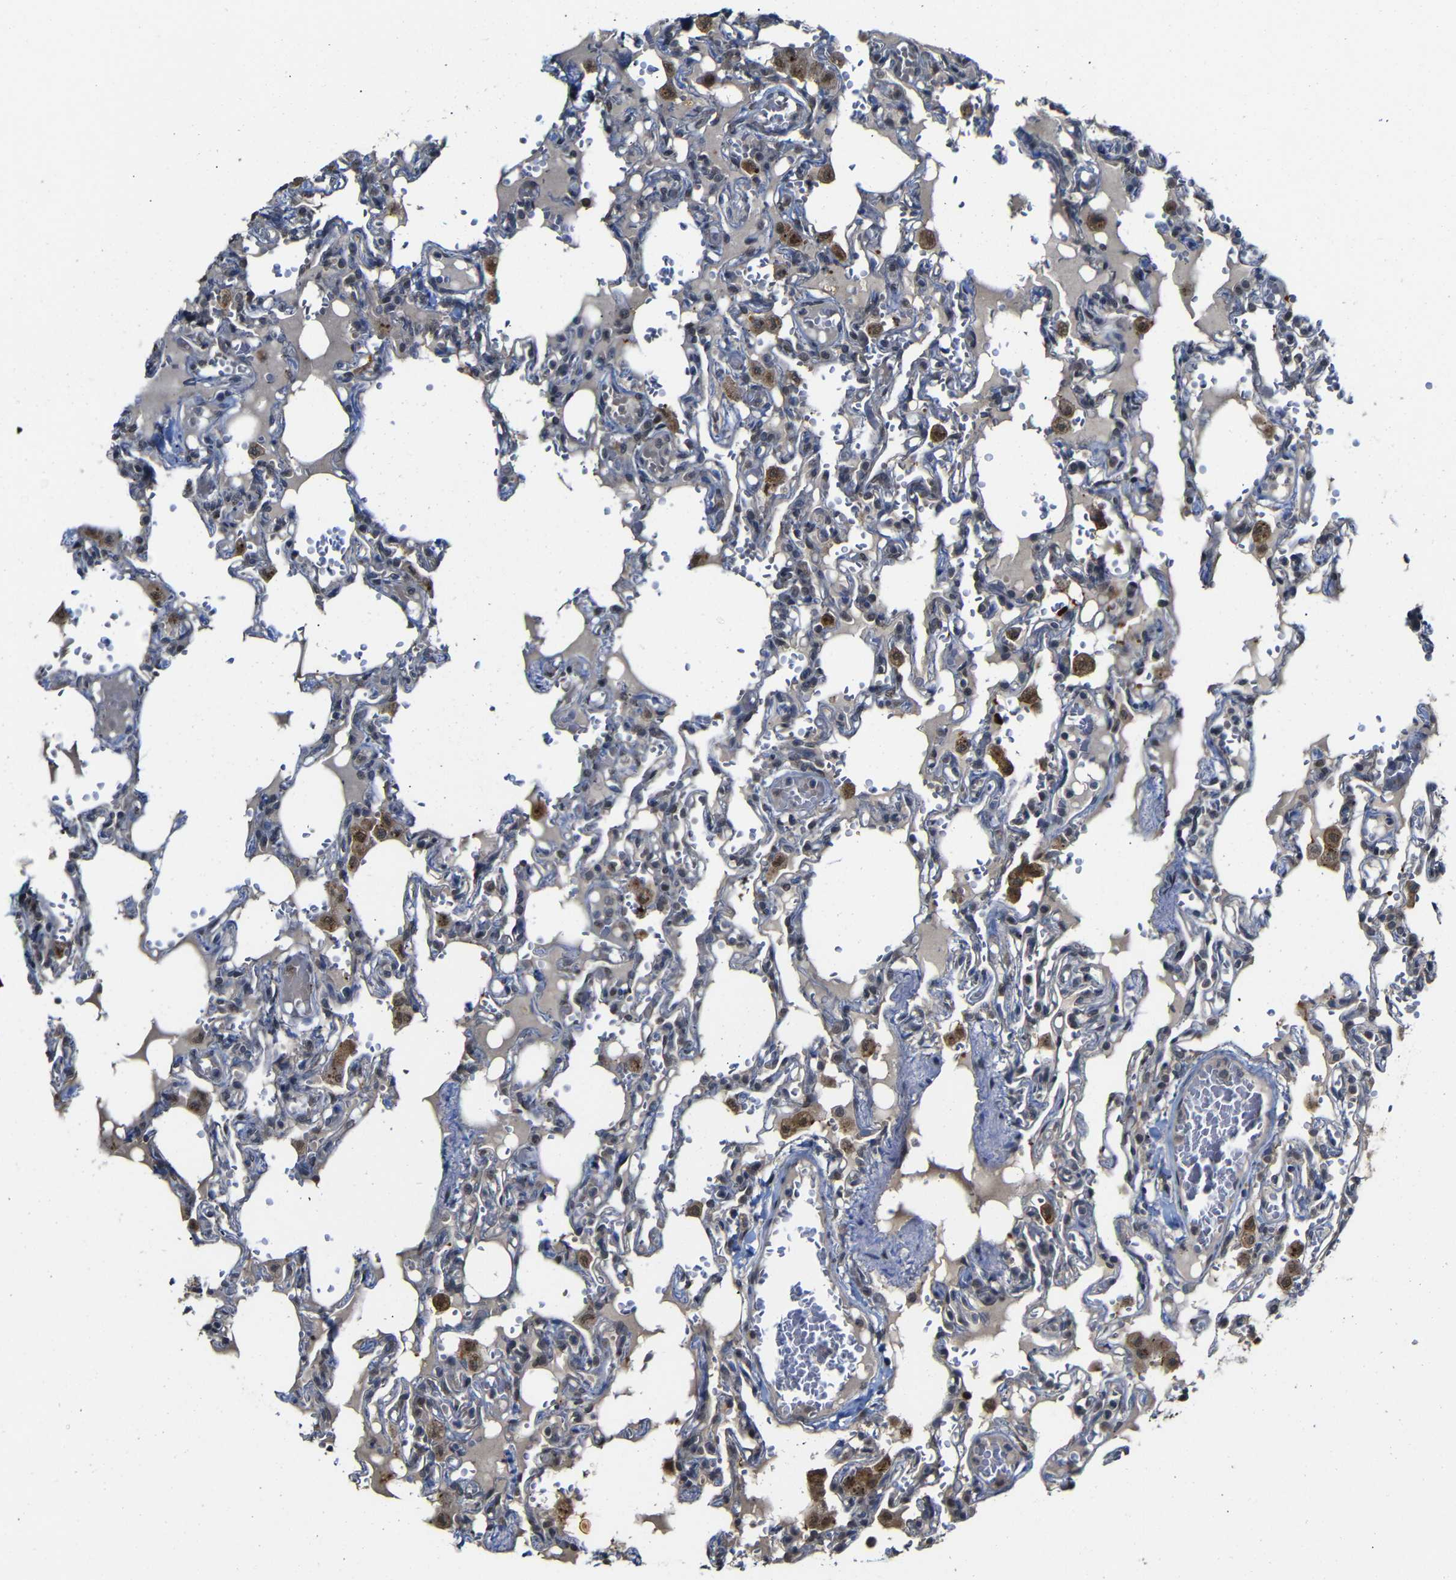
{"staining": {"intensity": "negative", "quantity": "none", "location": "none"}, "tissue": "lung", "cell_type": "Alveolar cells", "image_type": "normal", "snomed": [{"axis": "morphology", "description": "Normal tissue, NOS"}, {"axis": "topography", "description": "Lung"}], "caption": "Immunohistochemical staining of normal lung shows no significant positivity in alveolar cells.", "gene": "ATG12", "patient": {"sex": "male", "age": 21}}